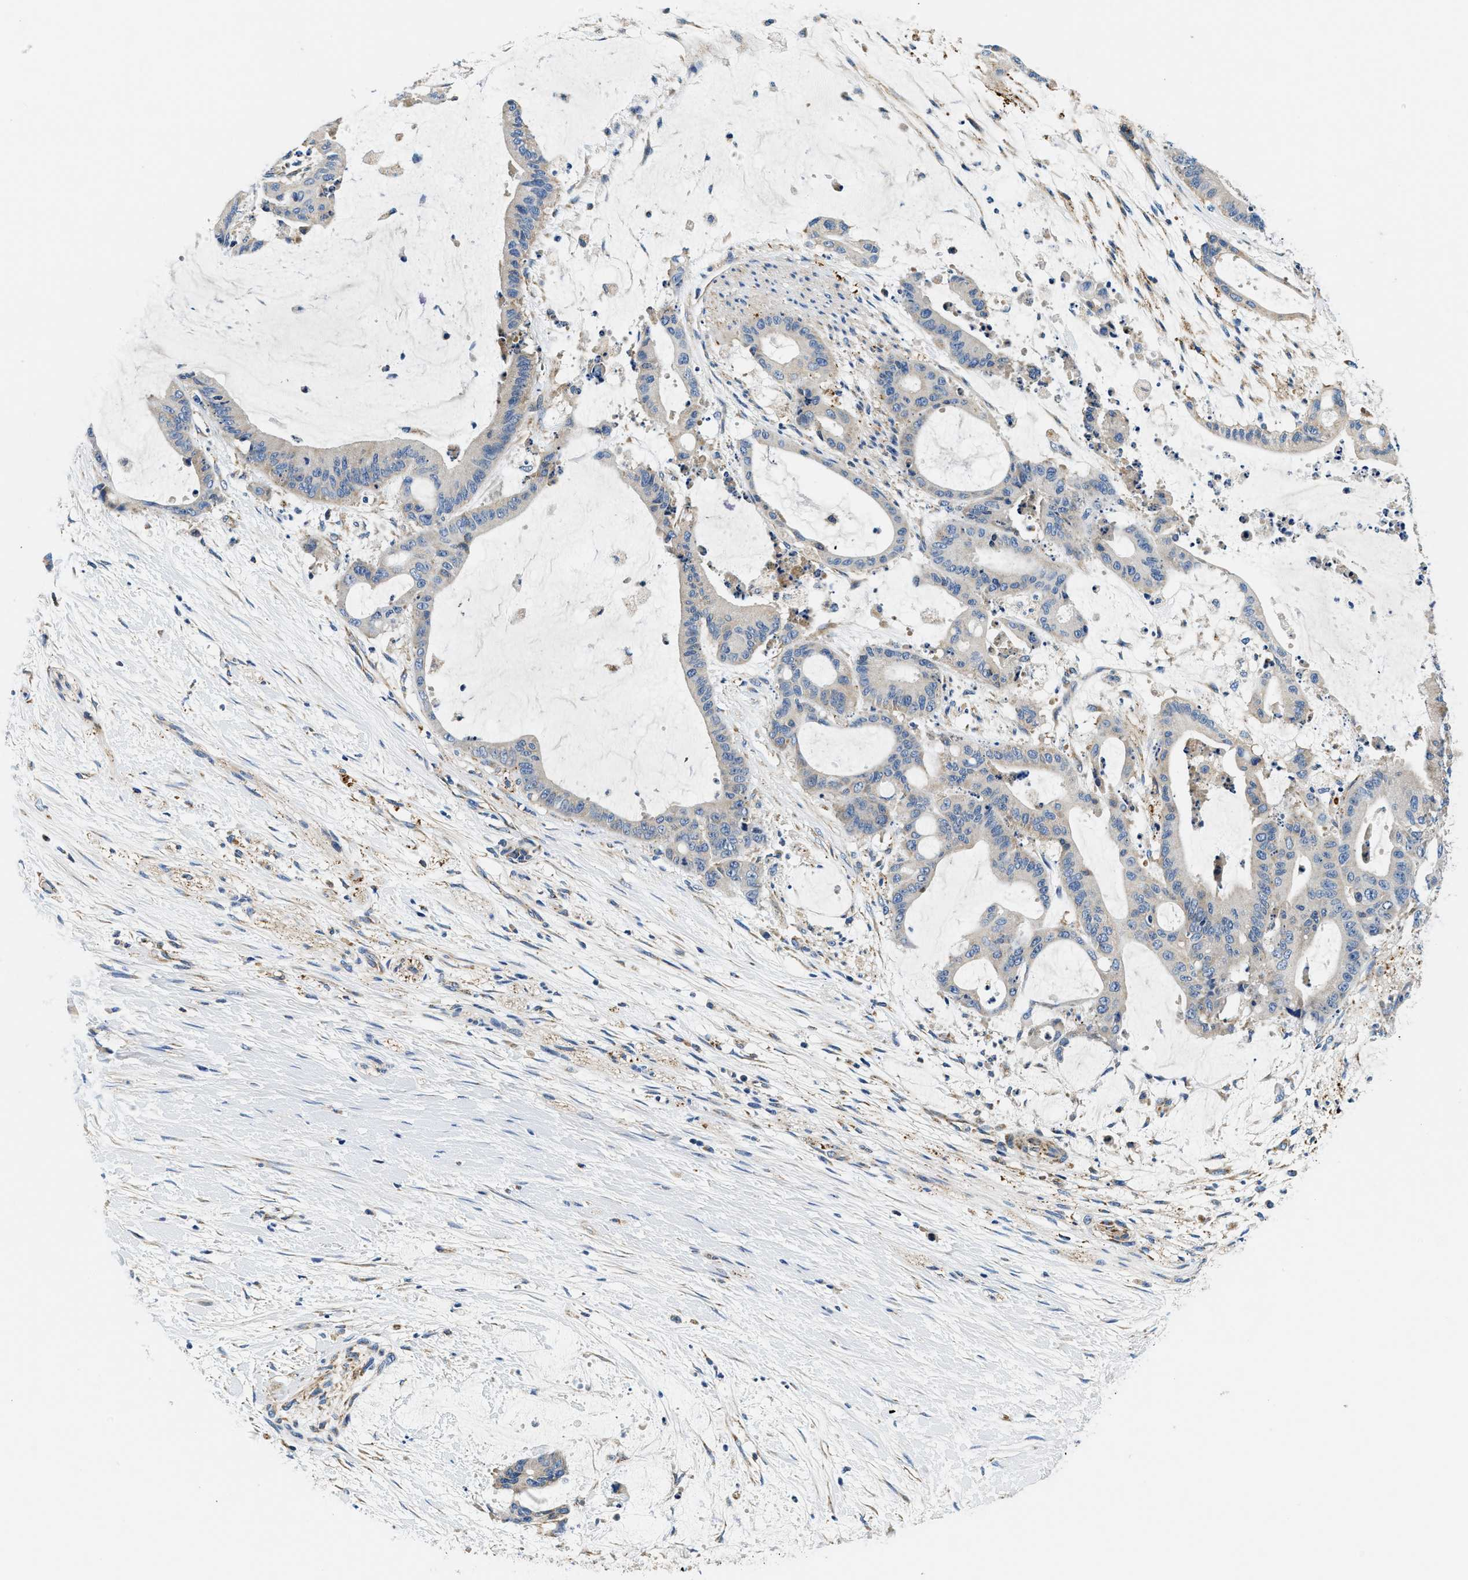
{"staining": {"intensity": "negative", "quantity": "none", "location": "none"}, "tissue": "liver cancer", "cell_type": "Tumor cells", "image_type": "cancer", "snomed": [{"axis": "morphology", "description": "Cholangiocarcinoma"}, {"axis": "topography", "description": "Liver"}], "caption": "Image shows no protein staining in tumor cells of liver cholangiocarcinoma tissue.", "gene": "SAMD4B", "patient": {"sex": "female", "age": 73}}